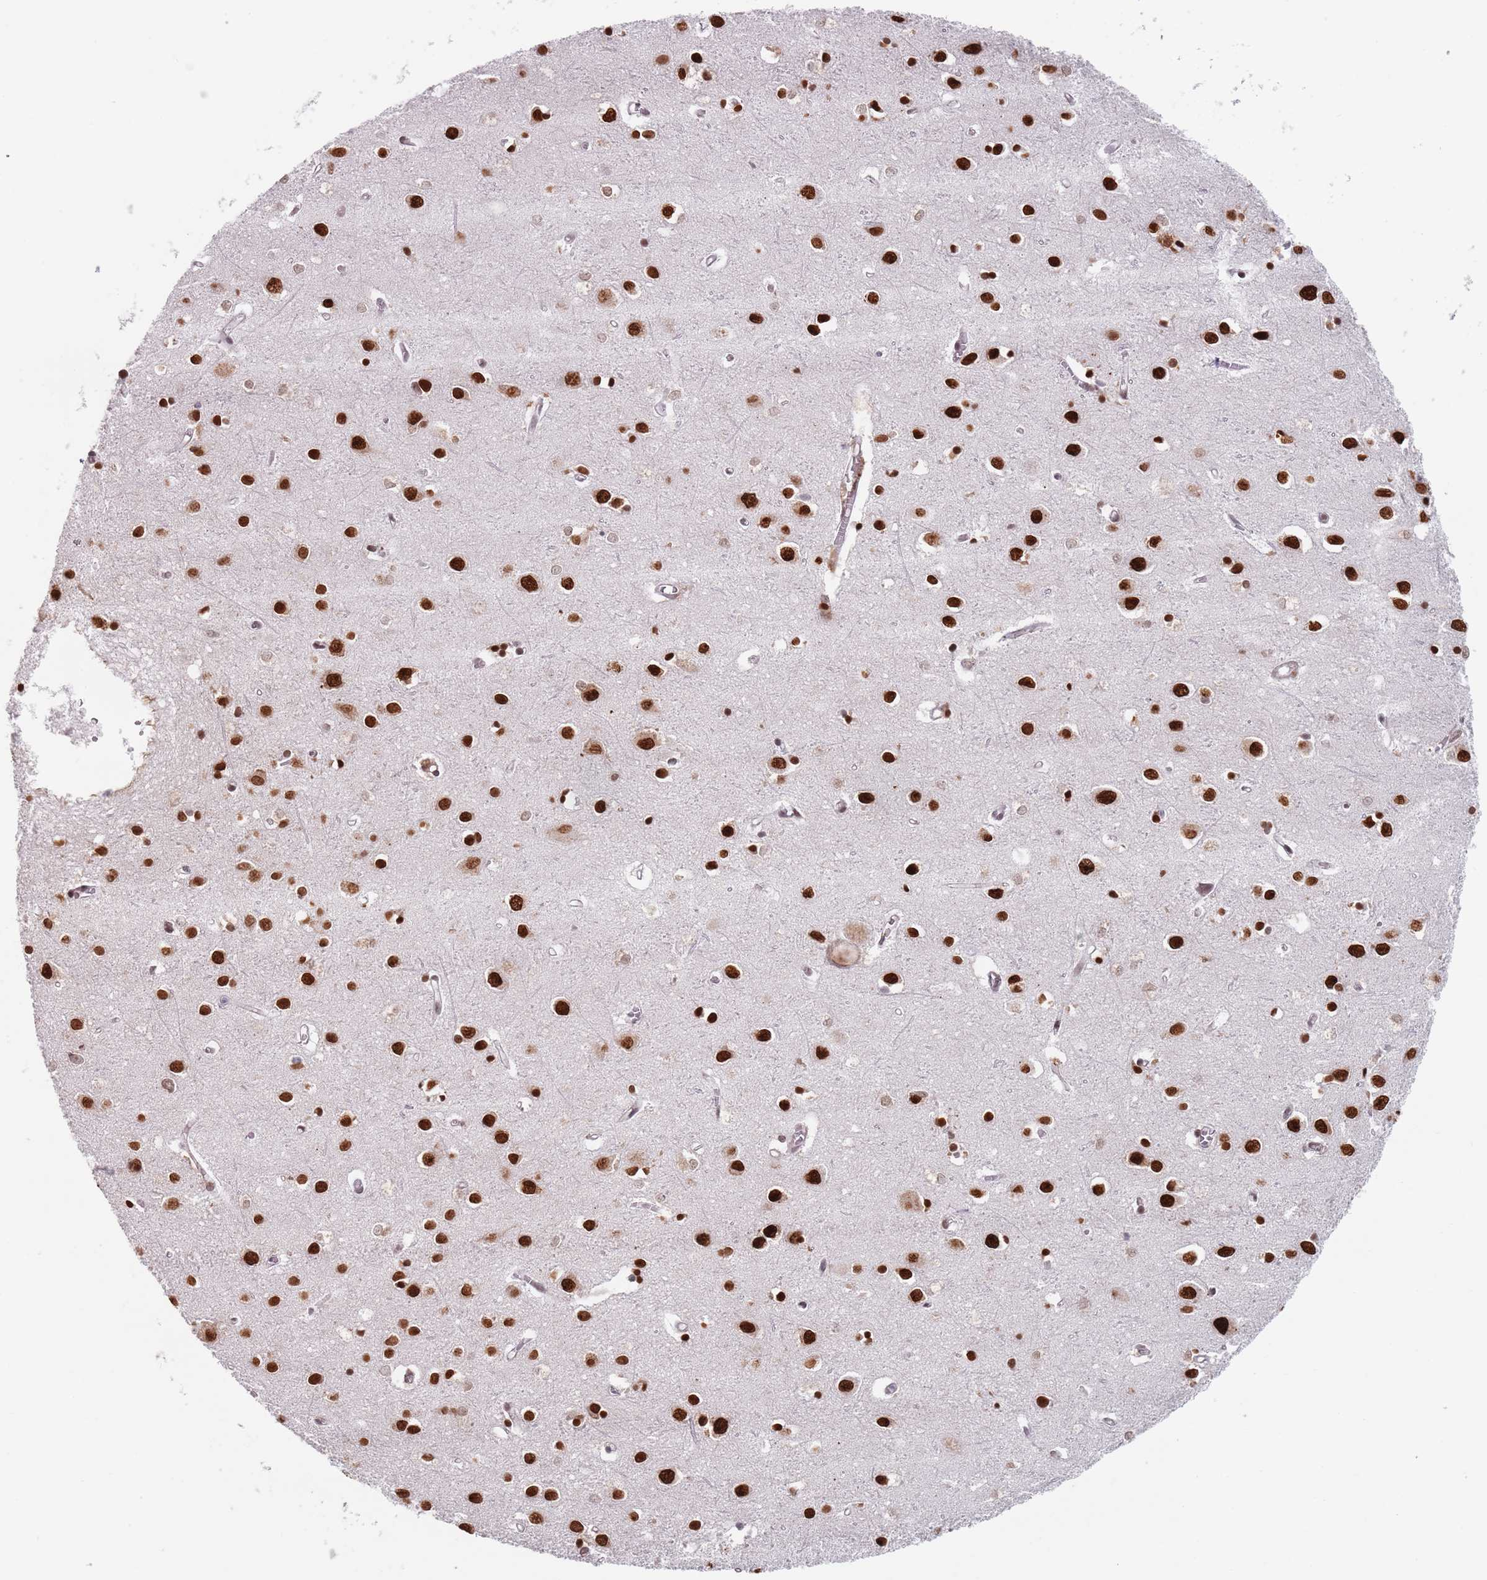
{"staining": {"intensity": "weak", "quantity": ">75%", "location": "nuclear"}, "tissue": "cerebral cortex", "cell_type": "Endothelial cells", "image_type": "normal", "snomed": [{"axis": "morphology", "description": "Normal tissue, NOS"}, {"axis": "topography", "description": "Cerebral cortex"}], "caption": "Immunohistochemistry (IHC) staining of benign cerebral cortex, which exhibits low levels of weak nuclear staining in approximately >75% of endothelial cells indicating weak nuclear protein positivity. The staining was performed using DAB (3,3'-diaminobenzidine) (brown) for protein detection and nuclei were counterstained in hematoxylin (blue).", "gene": "MFSD12", "patient": {"sex": "female", "age": 64}}